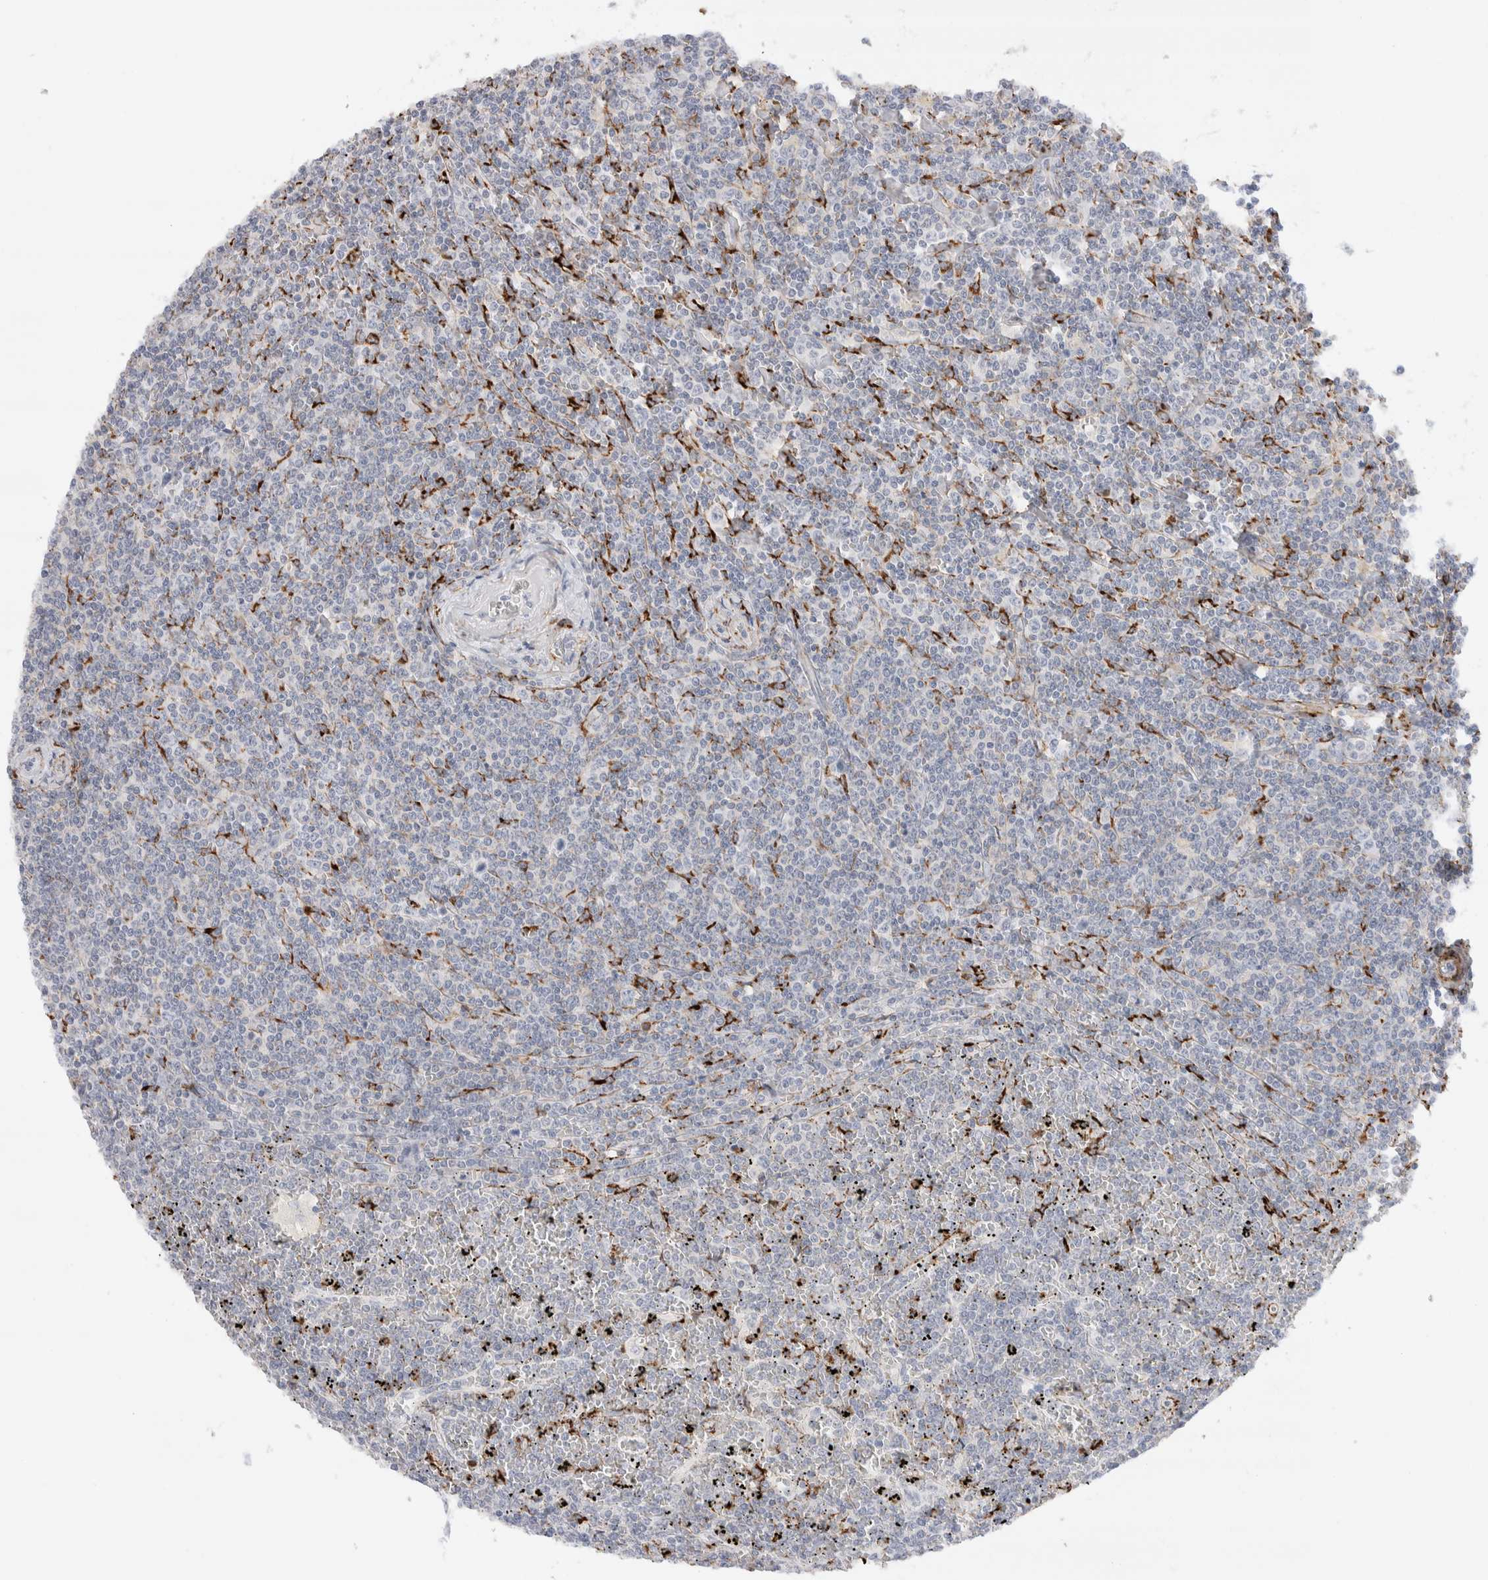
{"staining": {"intensity": "negative", "quantity": "none", "location": "none"}, "tissue": "lymphoma", "cell_type": "Tumor cells", "image_type": "cancer", "snomed": [{"axis": "morphology", "description": "Malignant lymphoma, non-Hodgkin's type, Low grade"}, {"axis": "topography", "description": "Spleen"}], "caption": "Immunohistochemistry (IHC) photomicrograph of neoplastic tissue: low-grade malignant lymphoma, non-Hodgkin's type stained with DAB (3,3'-diaminobenzidine) shows no significant protein expression in tumor cells.", "gene": "SEPTIN4", "patient": {"sex": "female", "age": 19}}